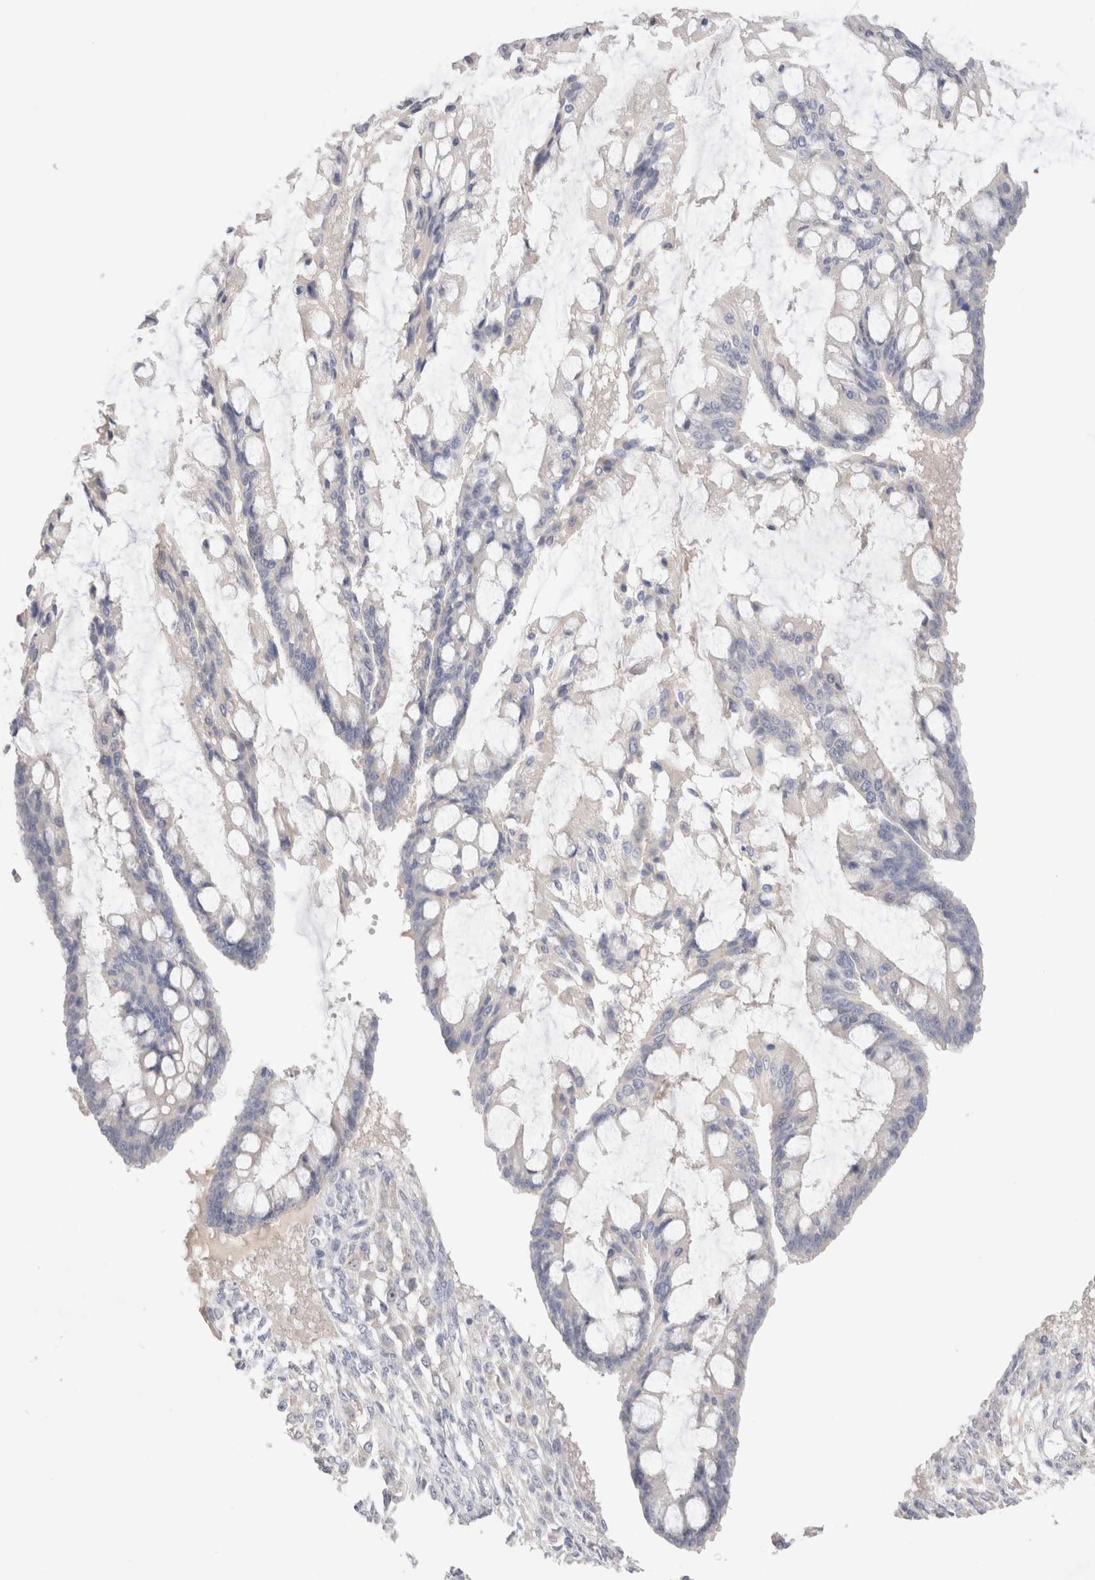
{"staining": {"intensity": "negative", "quantity": "none", "location": "none"}, "tissue": "ovarian cancer", "cell_type": "Tumor cells", "image_type": "cancer", "snomed": [{"axis": "morphology", "description": "Cystadenocarcinoma, mucinous, NOS"}, {"axis": "topography", "description": "Ovary"}], "caption": "This is an IHC photomicrograph of human mucinous cystadenocarcinoma (ovarian). There is no staining in tumor cells.", "gene": "SPATA20", "patient": {"sex": "female", "age": 73}}